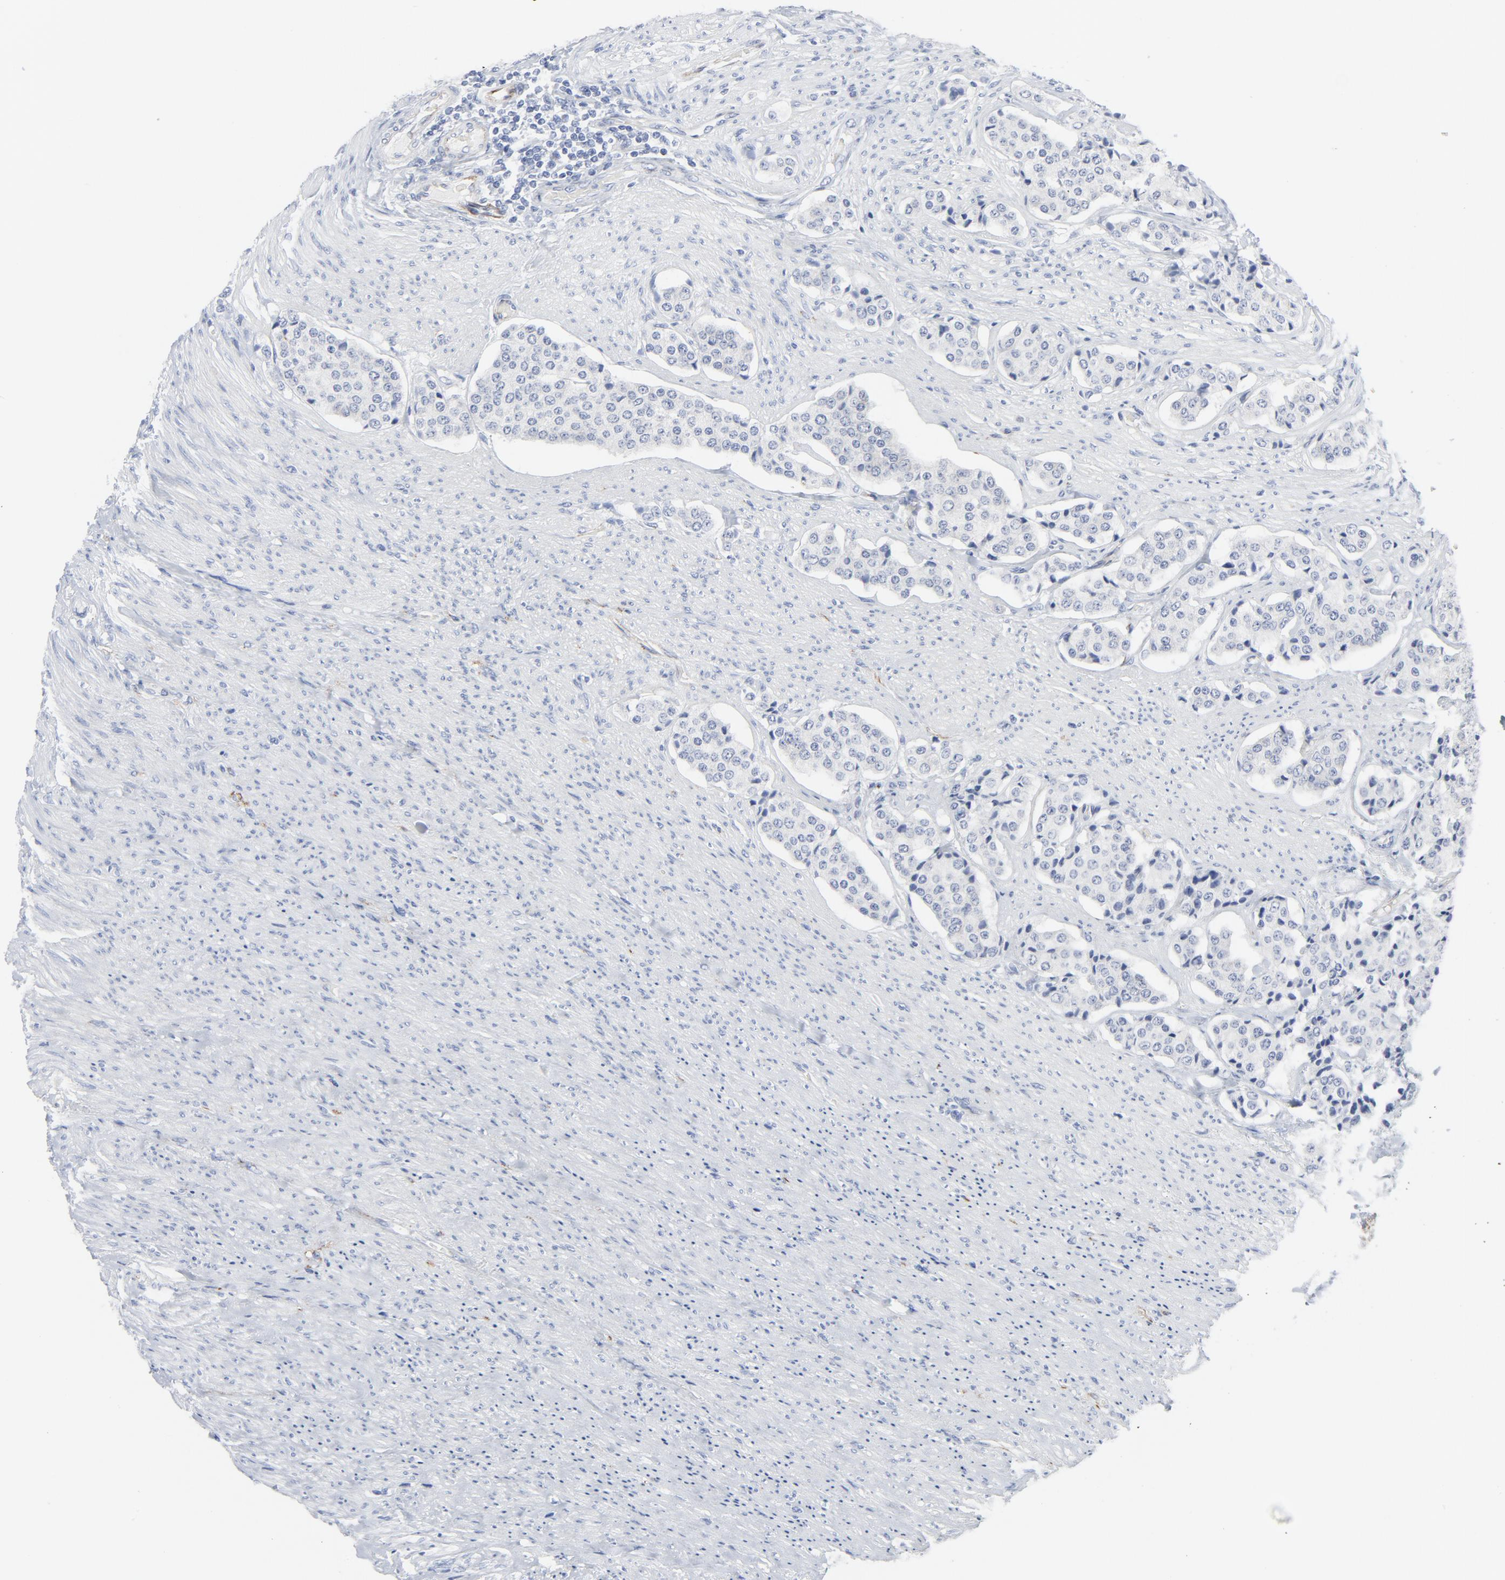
{"staining": {"intensity": "negative", "quantity": "none", "location": "none"}, "tissue": "carcinoid", "cell_type": "Tumor cells", "image_type": "cancer", "snomed": [{"axis": "morphology", "description": "Carcinoid, malignant, NOS"}, {"axis": "topography", "description": "Colon"}], "caption": "The IHC image has no significant positivity in tumor cells of malignant carcinoid tissue. Nuclei are stained in blue.", "gene": "TUBB1", "patient": {"sex": "female", "age": 61}}